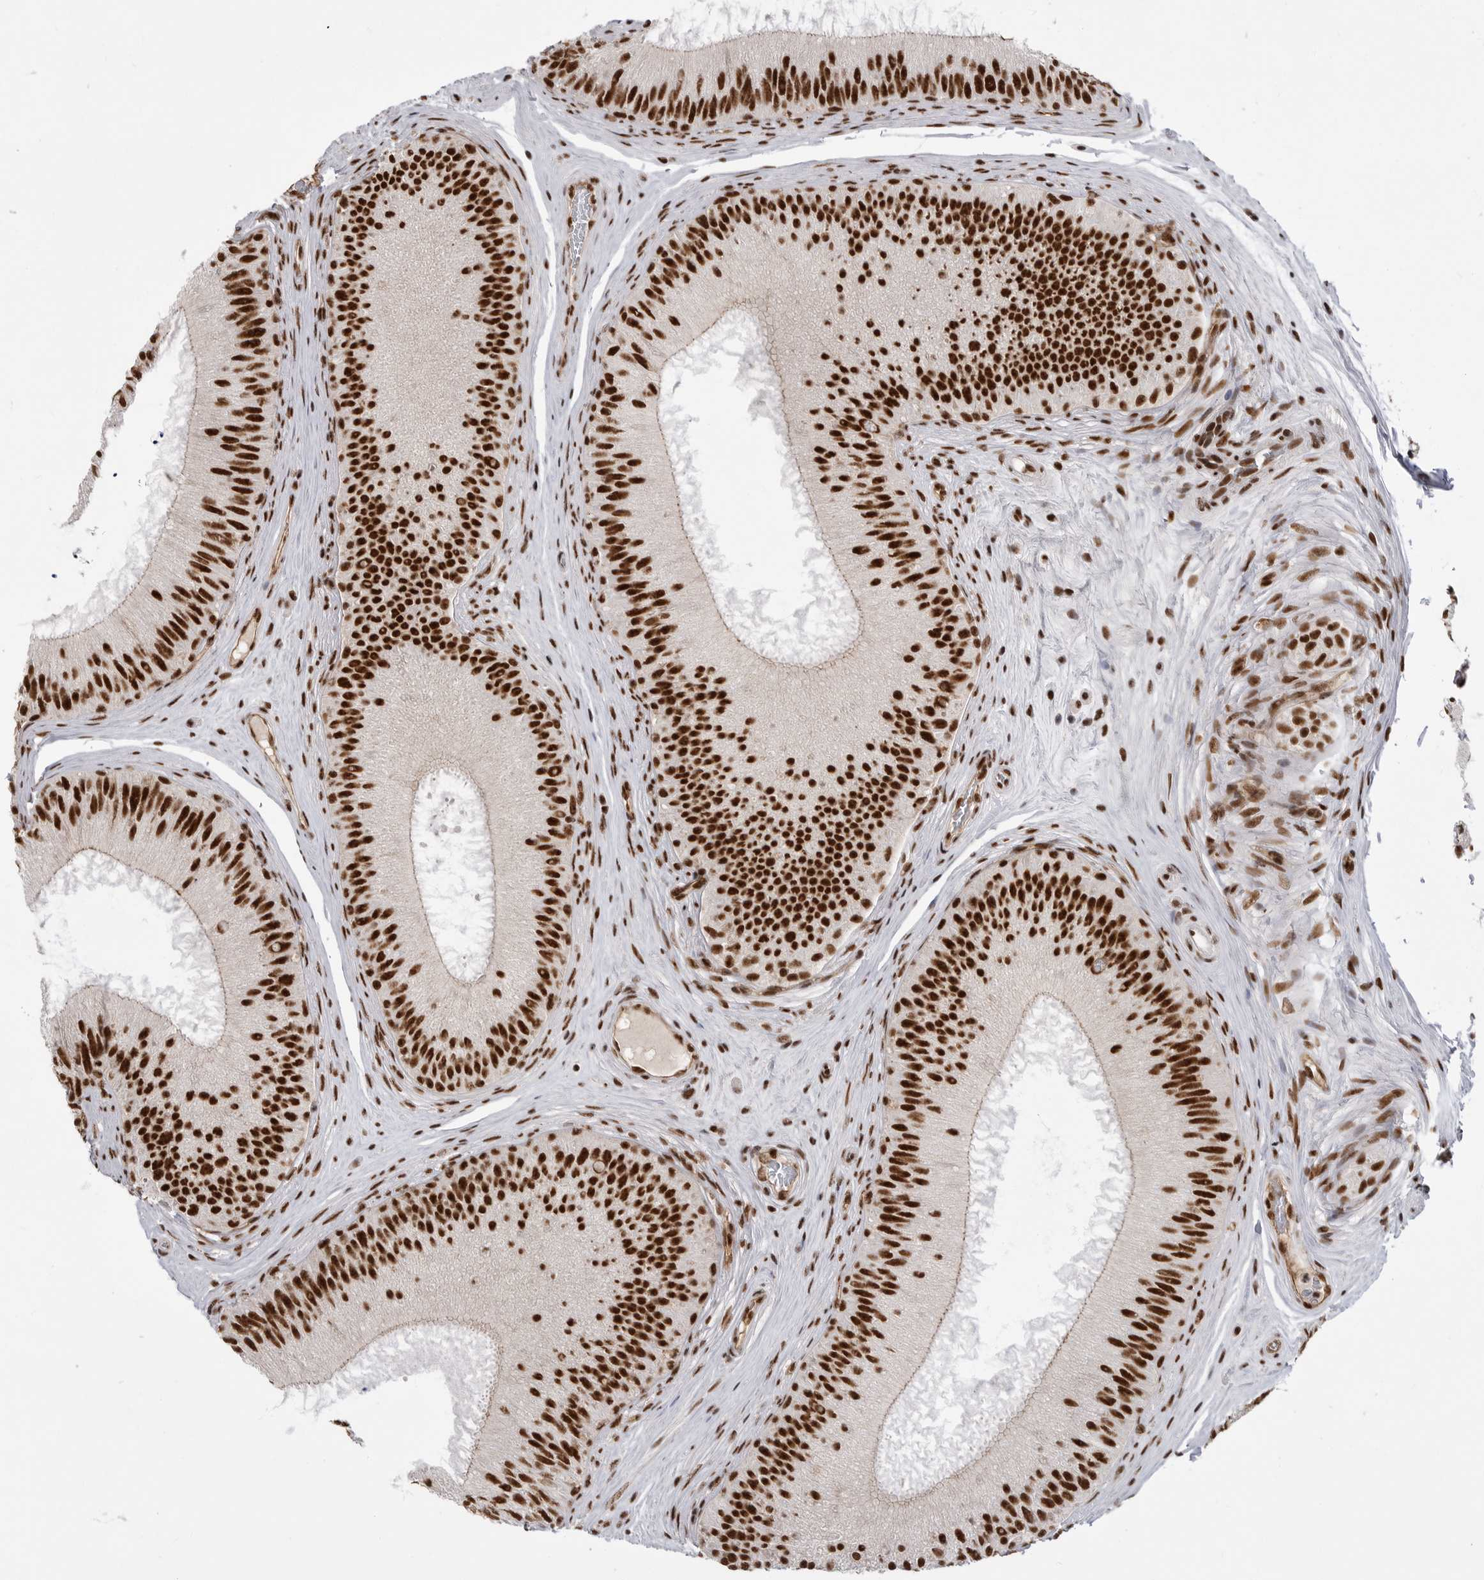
{"staining": {"intensity": "strong", "quantity": ">75%", "location": "nuclear"}, "tissue": "epididymis", "cell_type": "Glandular cells", "image_type": "normal", "snomed": [{"axis": "morphology", "description": "Normal tissue, NOS"}, {"axis": "topography", "description": "Epididymis"}], "caption": "DAB (3,3'-diaminobenzidine) immunohistochemical staining of unremarkable human epididymis exhibits strong nuclear protein expression in about >75% of glandular cells. (Stains: DAB in brown, nuclei in blue, Microscopy: brightfield microscopy at high magnification).", "gene": "PPP1R8", "patient": {"sex": "male", "age": 45}}